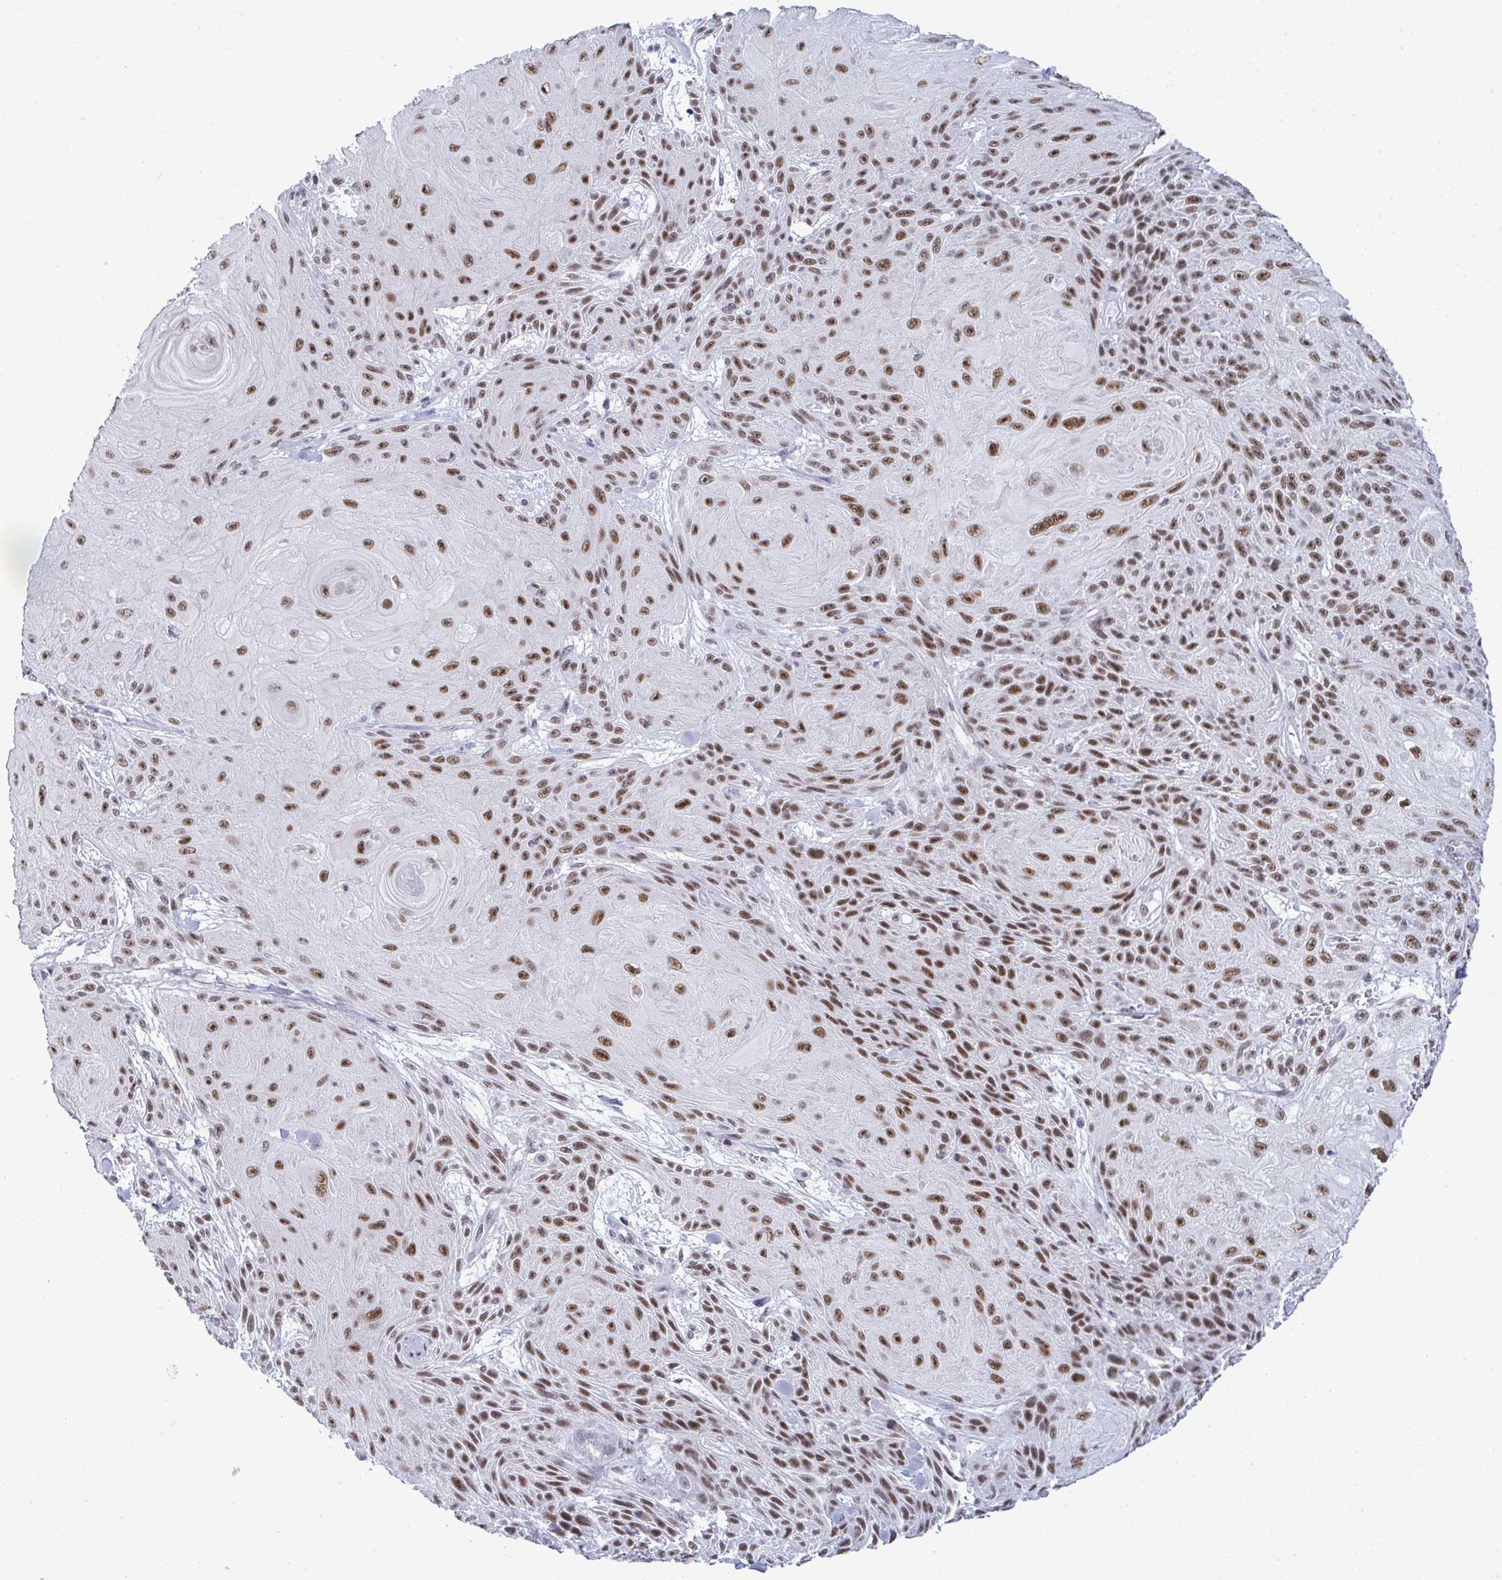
{"staining": {"intensity": "moderate", "quantity": ">75%", "location": "nuclear"}, "tissue": "skin cancer", "cell_type": "Tumor cells", "image_type": "cancer", "snomed": [{"axis": "morphology", "description": "Squamous cell carcinoma, NOS"}, {"axis": "topography", "description": "Skin"}], "caption": "The photomicrograph demonstrates staining of squamous cell carcinoma (skin), revealing moderate nuclear protein expression (brown color) within tumor cells.", "gene": "PPP1R10", "patient": {"sex": "male", "age": 88}}